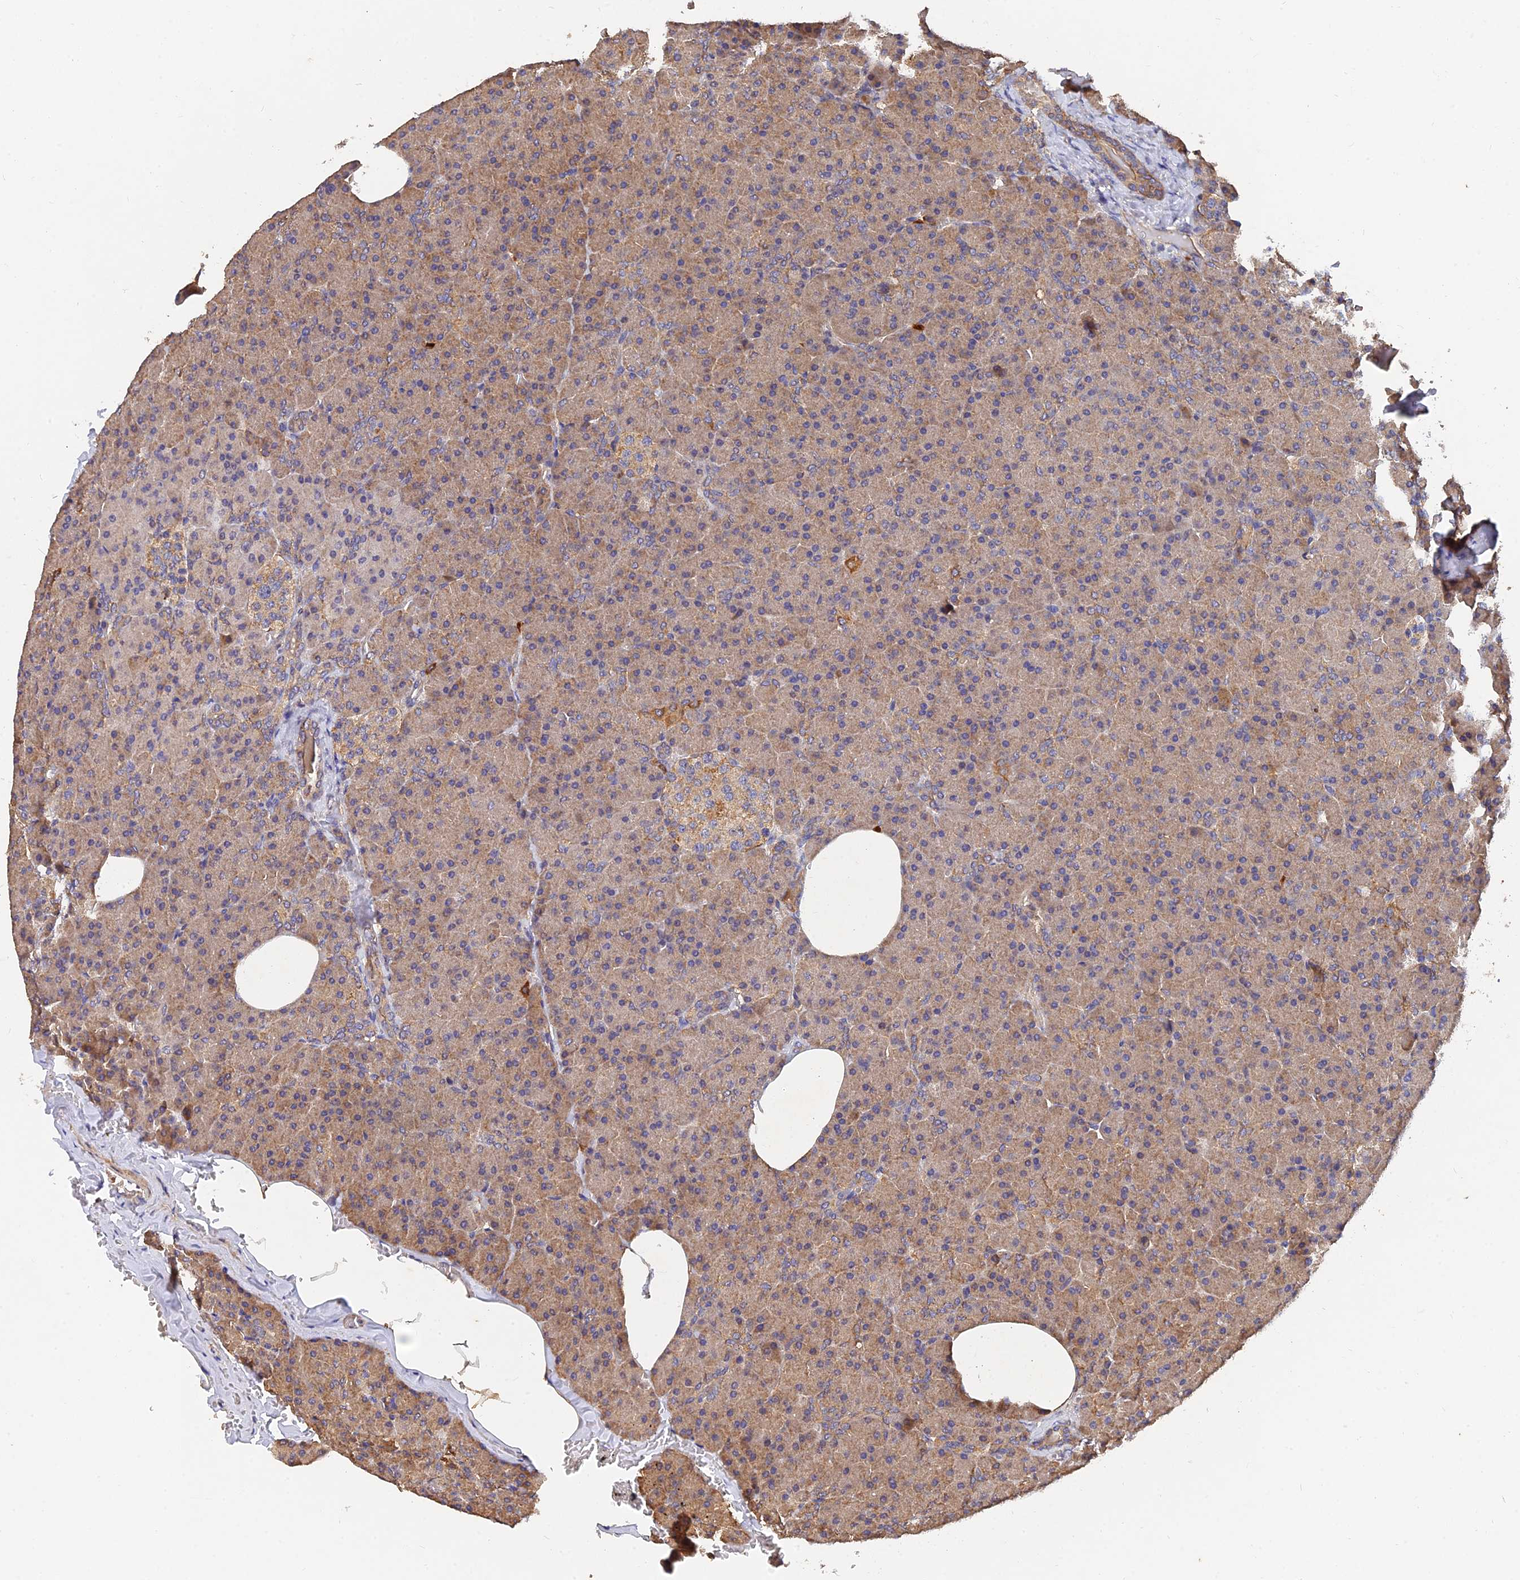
{"staining": {"intensity": "moderate", "quantity": ">75%", "location": "cytoplasmic/membranous"}, "tissue": "pancreas", "cell_type": "Exocrine glandular cells", "image_type": "normal", "snomed": [{"axis": "morphology", "description": "Normal tissue, NOS"}, {"axis": "topography", "description": "Pancreas"}], "caption": "Protein staining displays moderate cytoplasmic/membranous staining in approximately >75% of exocrine glandular cells in normal pancreas.", "gene": "SLC38A11", "patient": {"sex": "female", "age": 35}}